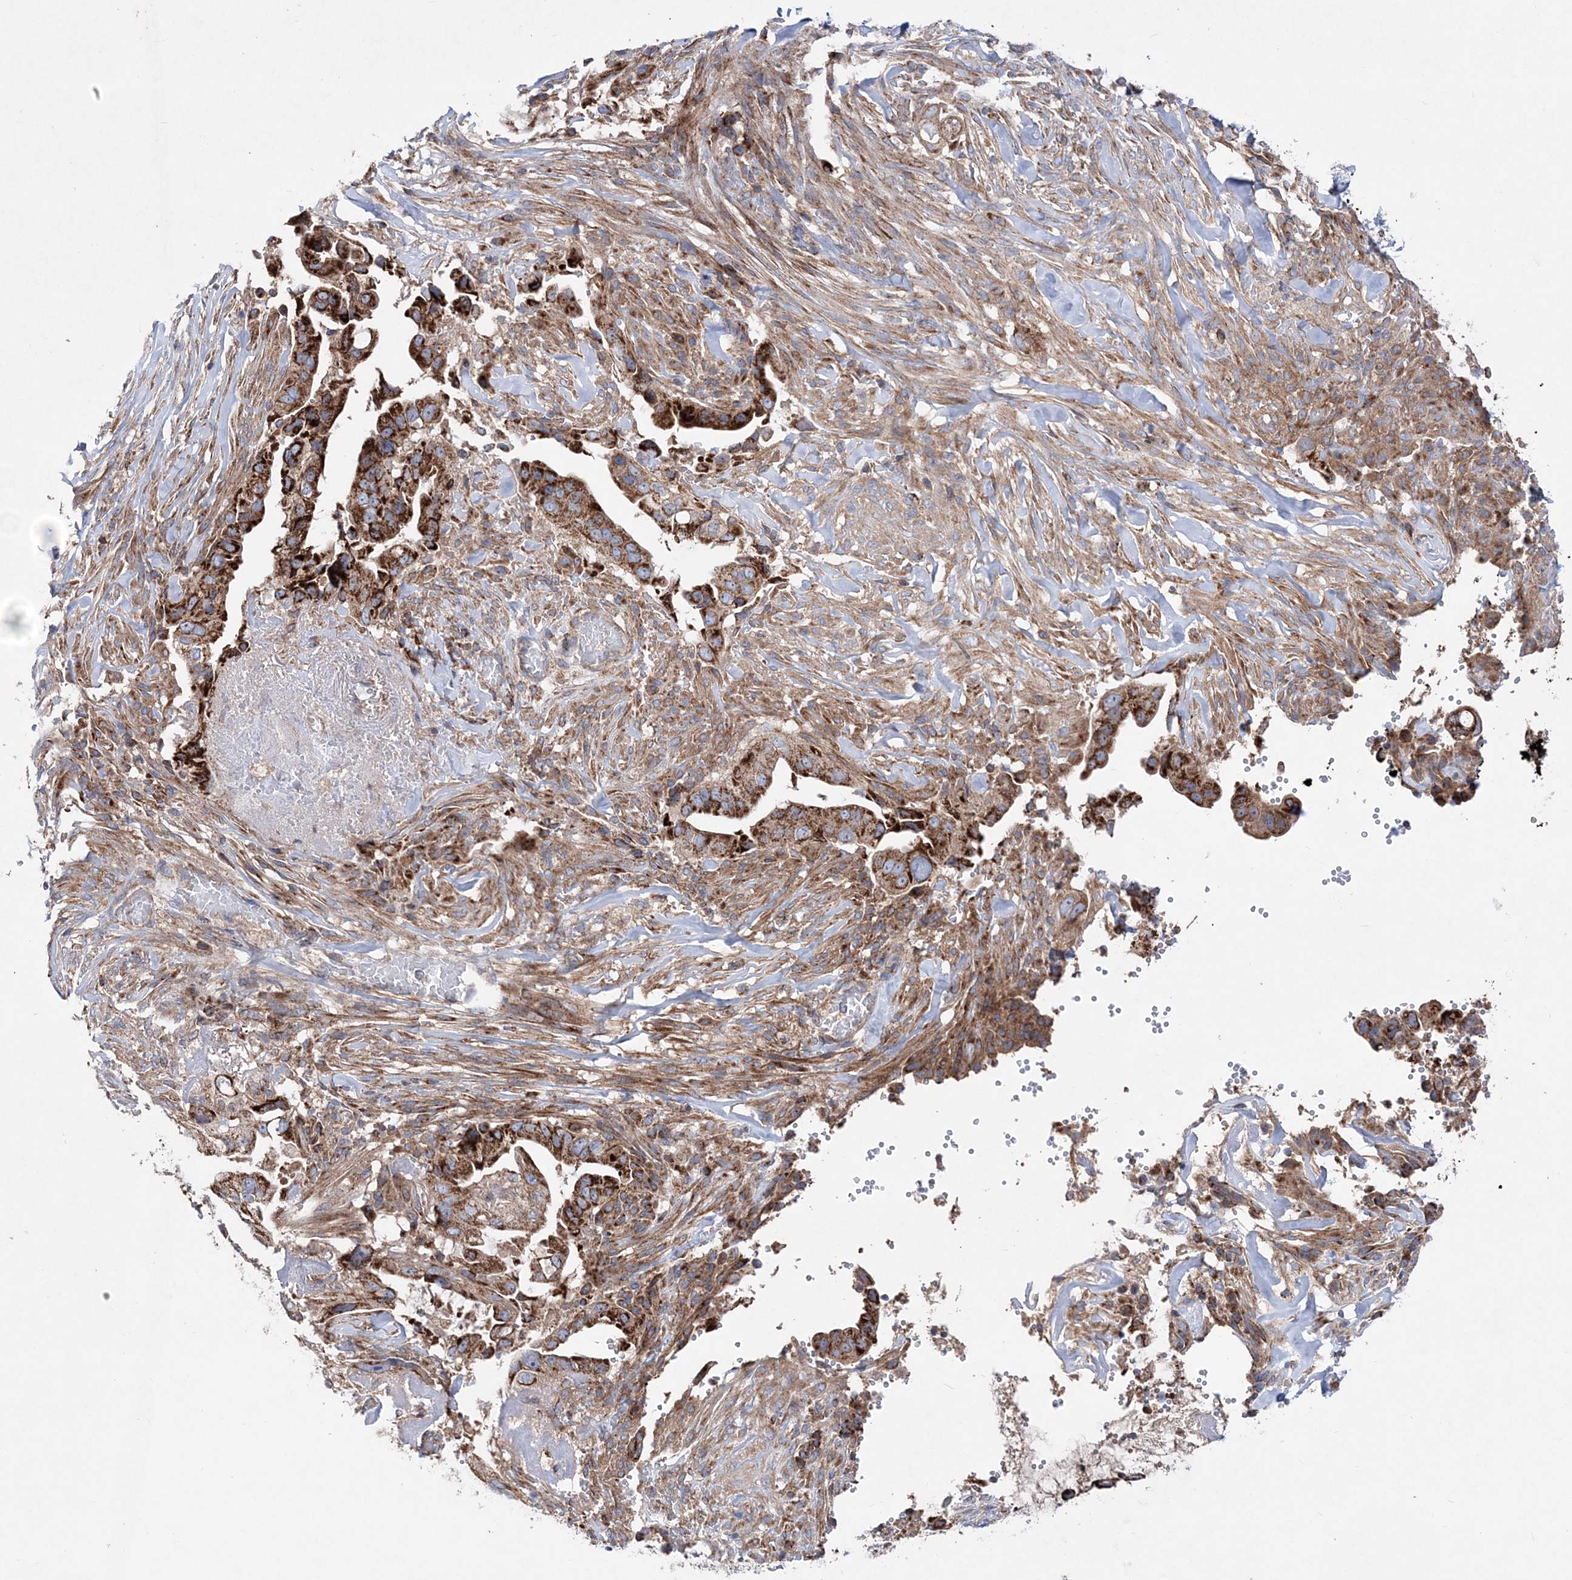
{"staining": {"intensity": "strong", "quantity": ">75%", "location": "cytoplasmic/membranous"}, "tissue": "pancreatic cancer", "cell_type": "Tumor cells", "image_type": "cancer", "snomed": [{"axis": "morphology", "description": "Inflammation, NOS"}, {"axis": "morphology", "description": "Adenocarcinoma, NOS"}, {"axis": "topography", "description": "Pancreas"}], "caption": "Immunohistochemical staining of human pancreatic cancer (adenocarcinoma) demonstrates high levels of strong cytoplasmic/membranous protein positivity in approximately >75% of tumor cells. Using DAB (brown) and hematoxylin (blue) stains, captured at high magnification using brightfield microscopy.", "gene": "NGLY1", "patient": {"sex": "female", "age": 56}}